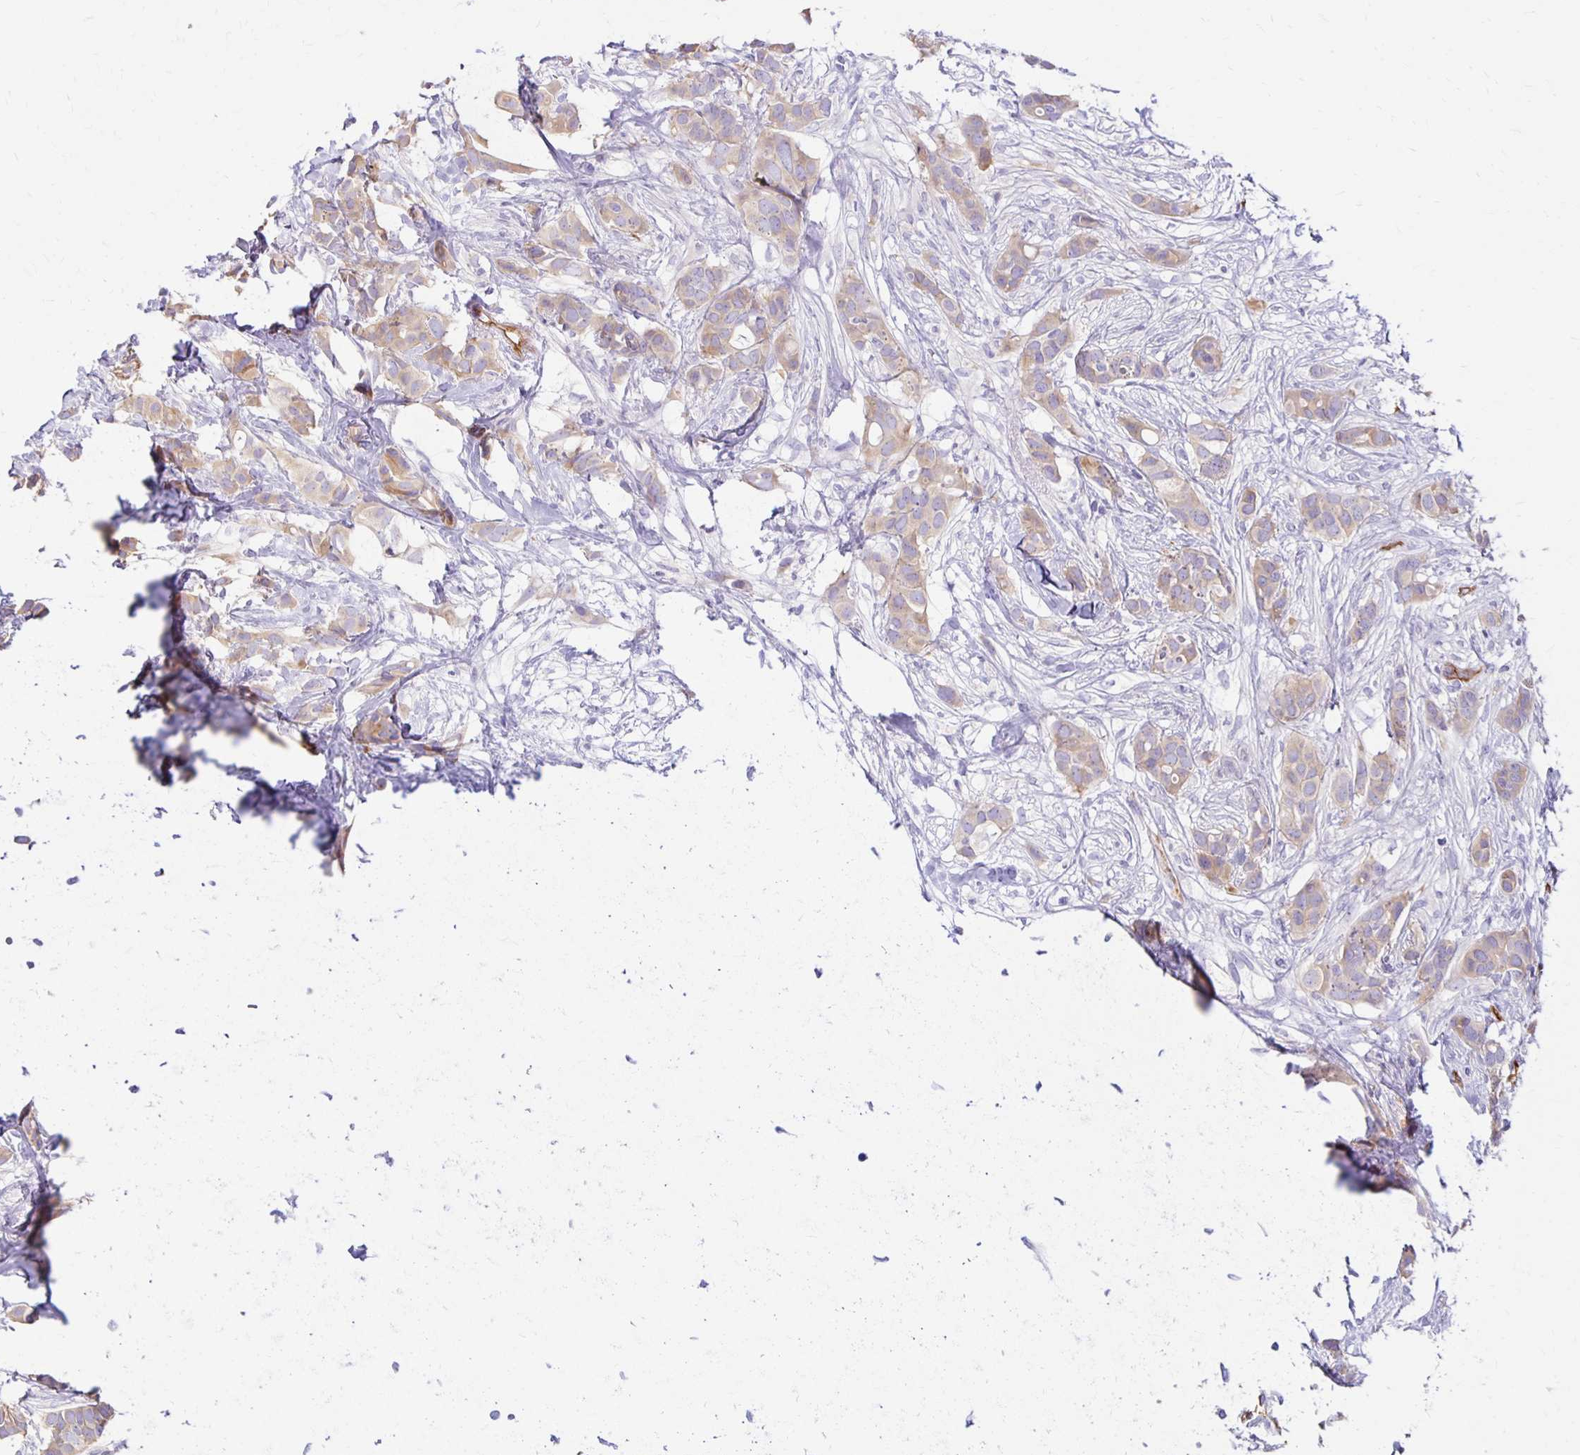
{"staining": {"intensity": "weak", "quantity": "<25%", "location": "cytoplasmic/membranous"}, "tissue": "breast cancer", "cell_type": "Tumor cells", "image_type": "cancer", "snomed": [{"axis": "morphology", "description": "Duct carcinoma"}, {"axis": "topography", "description": "Breast"}], "caption": "Tumor cells are negative for brown protein staining in breast cancer. (DAB IHC, high magnification).", "gene": "TTYH1", "patient": {"sex": "female", "age": 62}}